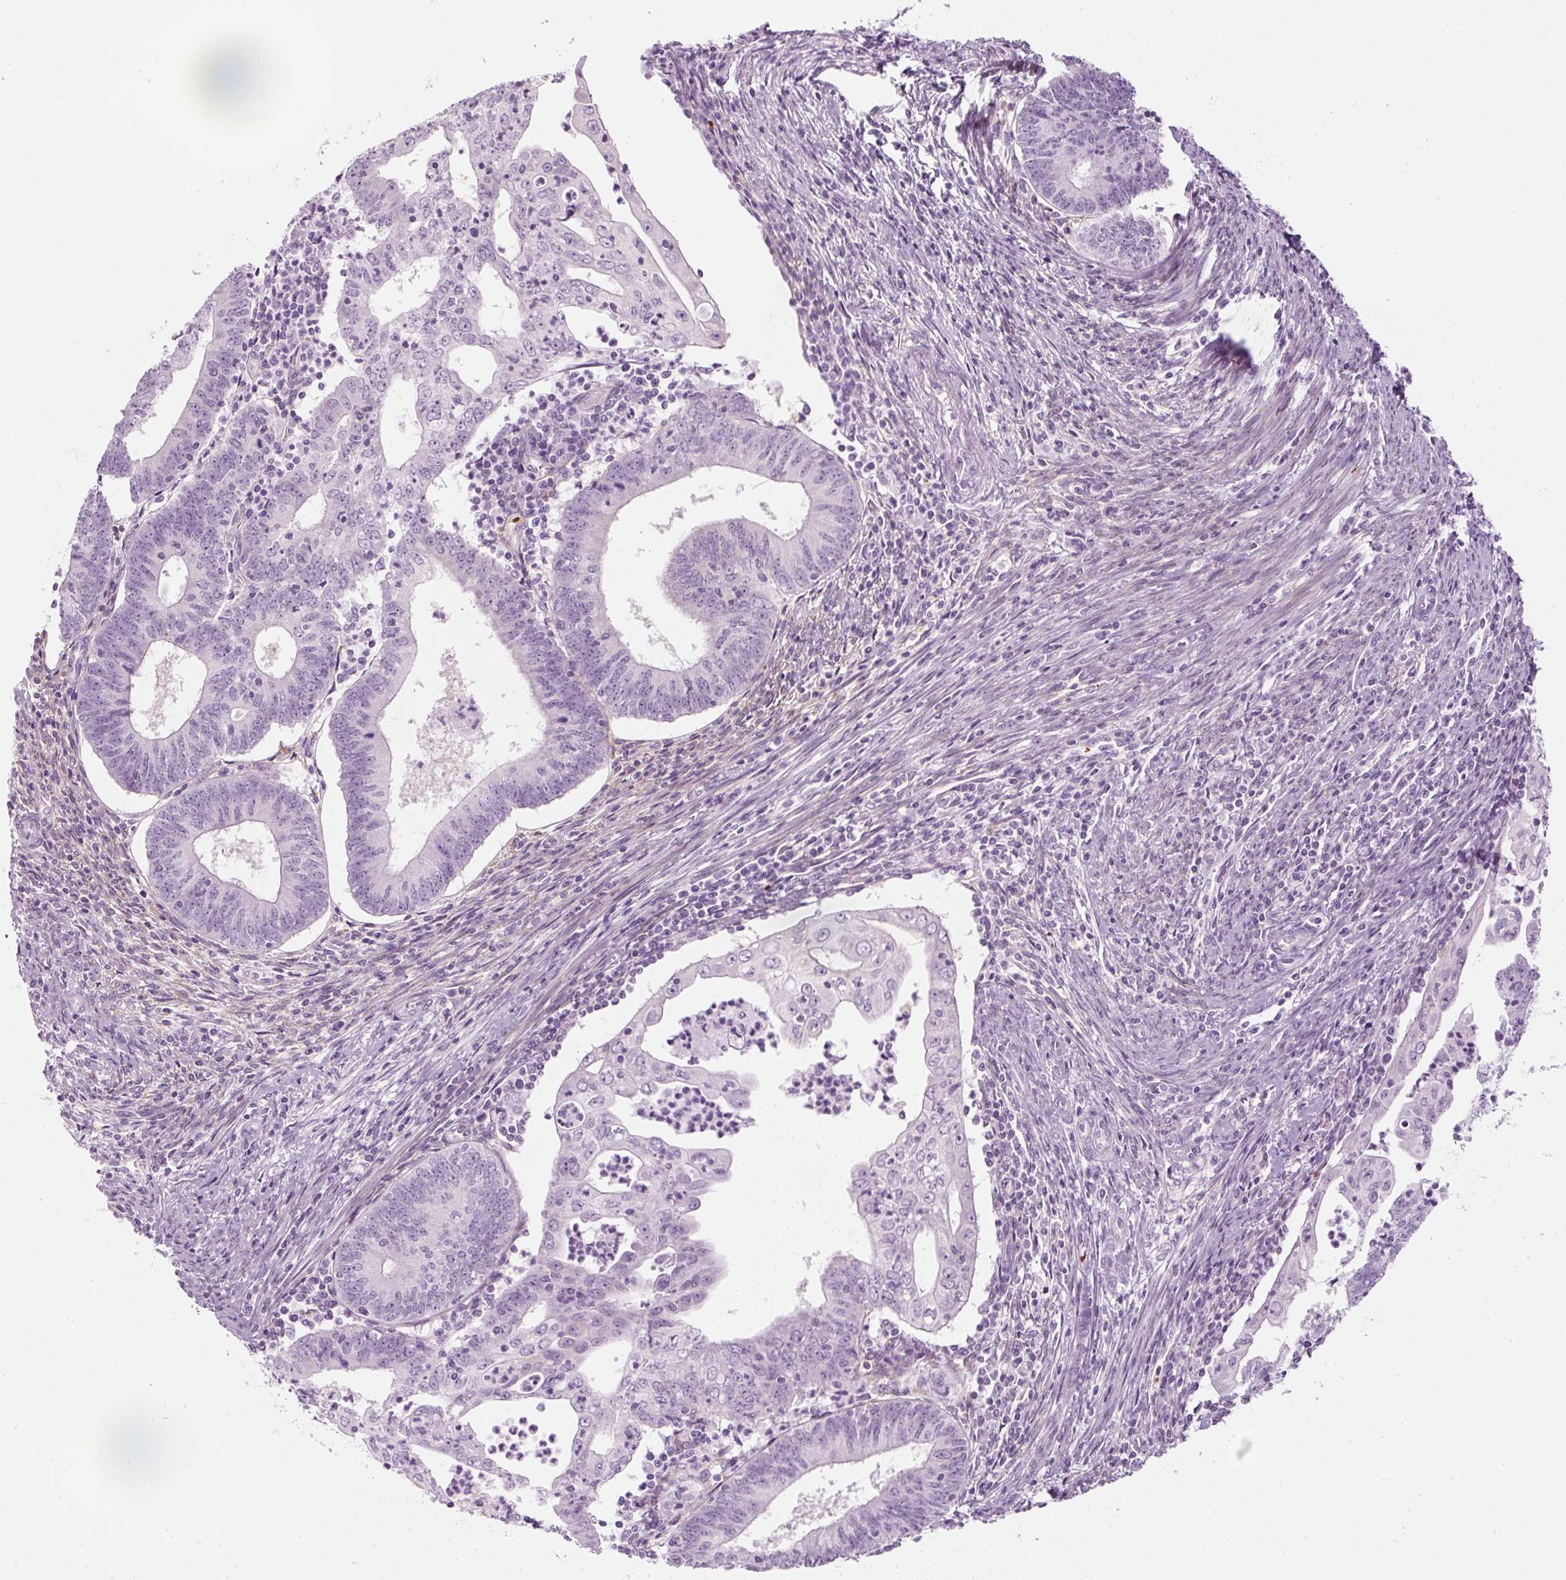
{"staining": {"intensity": "negative", "quantity": "none", "location": "none"}, "tissue": "endometrial cancer", "cell_type": "Tumor cells", "image_type": "cancer", "snomed": [{"axis": "morphology", "description": "Adenocarcinoma, NOS"}, {"axis": "topography", "description": "Endometrium"}], "caption": "A high-resolution image shows immunohistochemistry (IHC) staining of endometrial adenocarcinoma, which reveals no significant expression in tumor cells.", "gene": "PF4V1", "patient": {"sex": "female", "age": 60}}